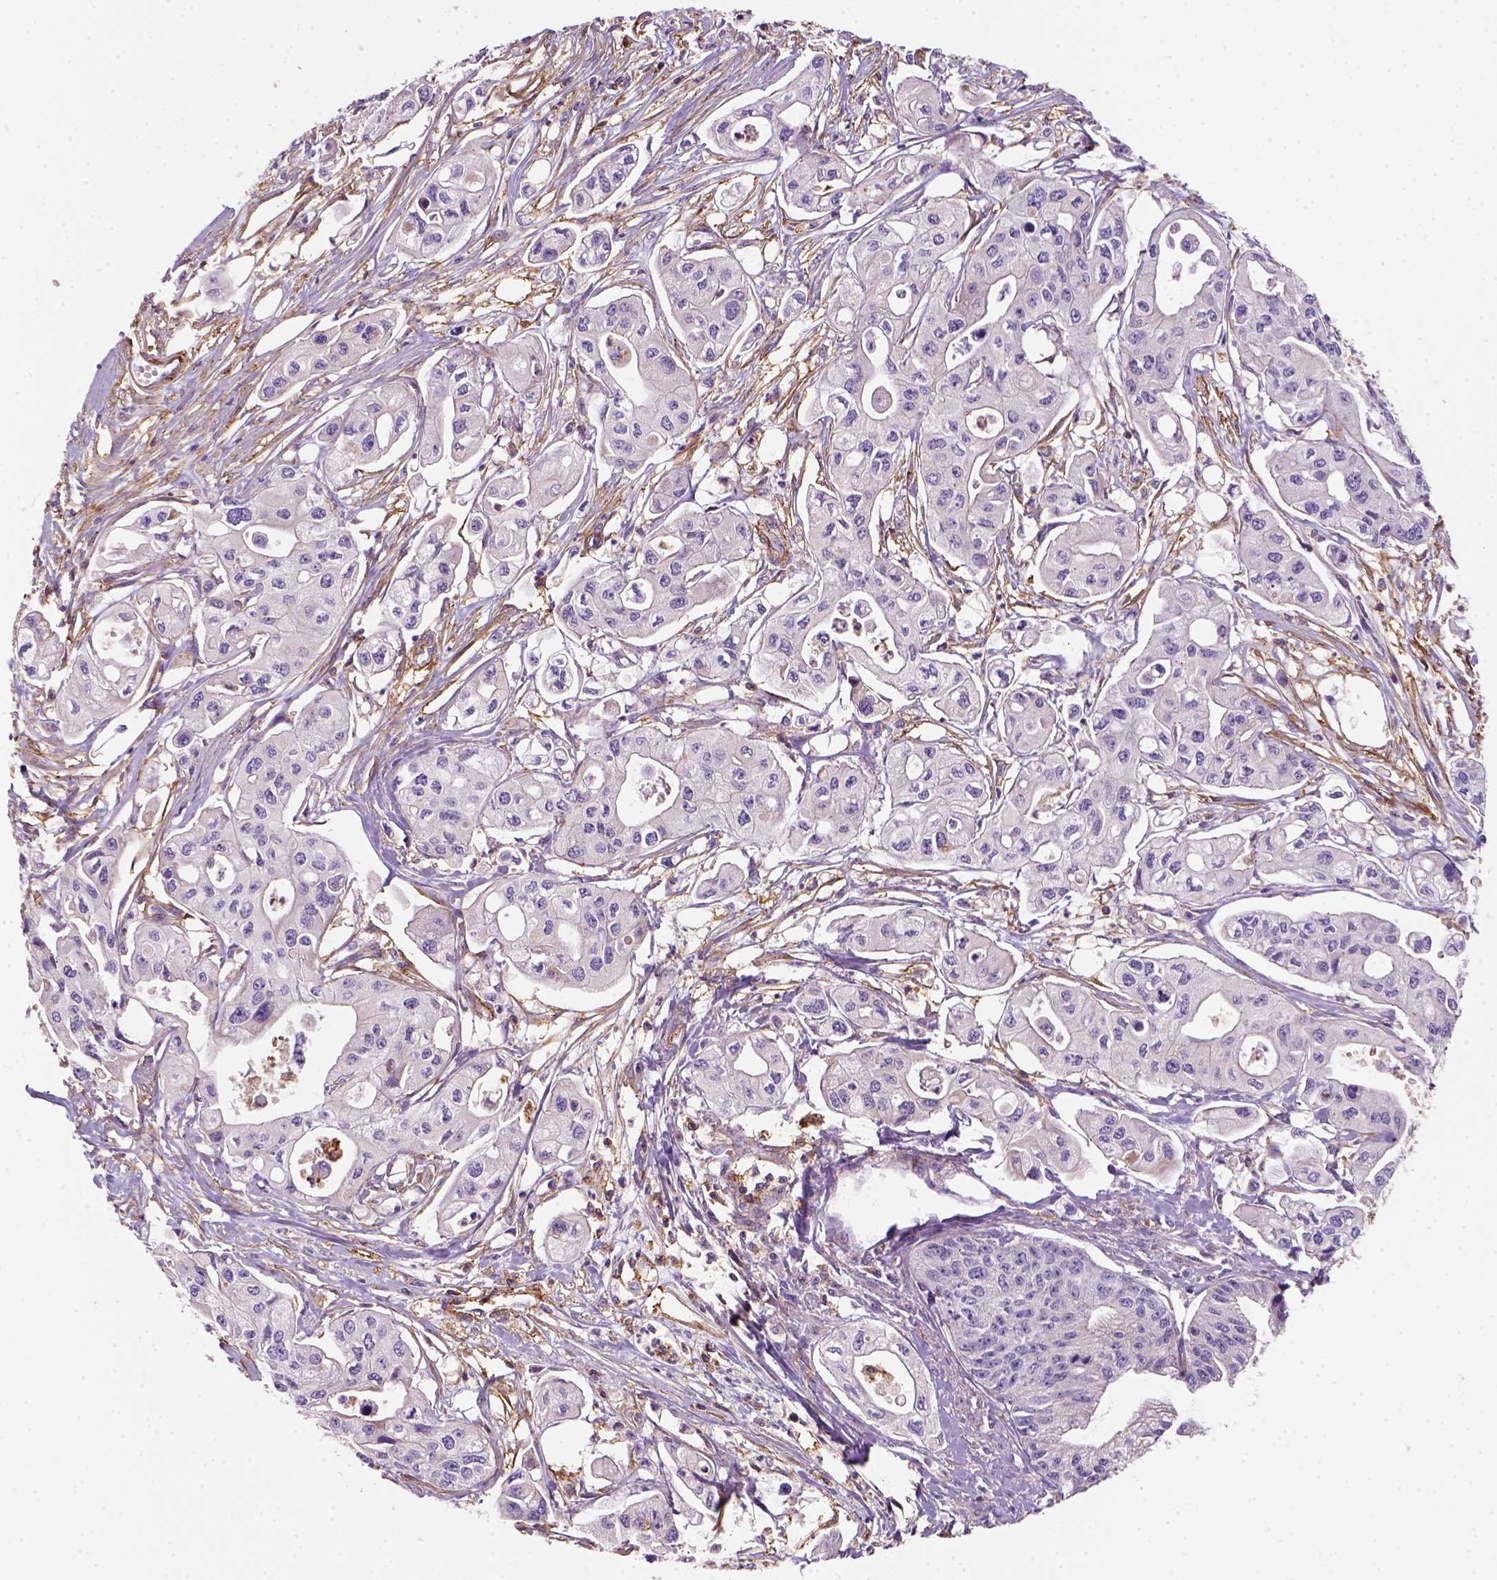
{"staining": {"intensity": "negative", "quantity": "none", "location": "none"}, "tissue": "pancreatic cancer", "cell_type": "Tumor cells", "image_type": "cancer", "snomed": [{"axis": "morphology", "description": "Adenocarcinoma, NOS"}, {"axis": "topography", "description": "Pancreas"}], "caption": "The image displays no significant positivity in tumor cells of pancreatic cancer.", "gene": "GPRC5D", "patient": {"sex": "male", "age": 70}}